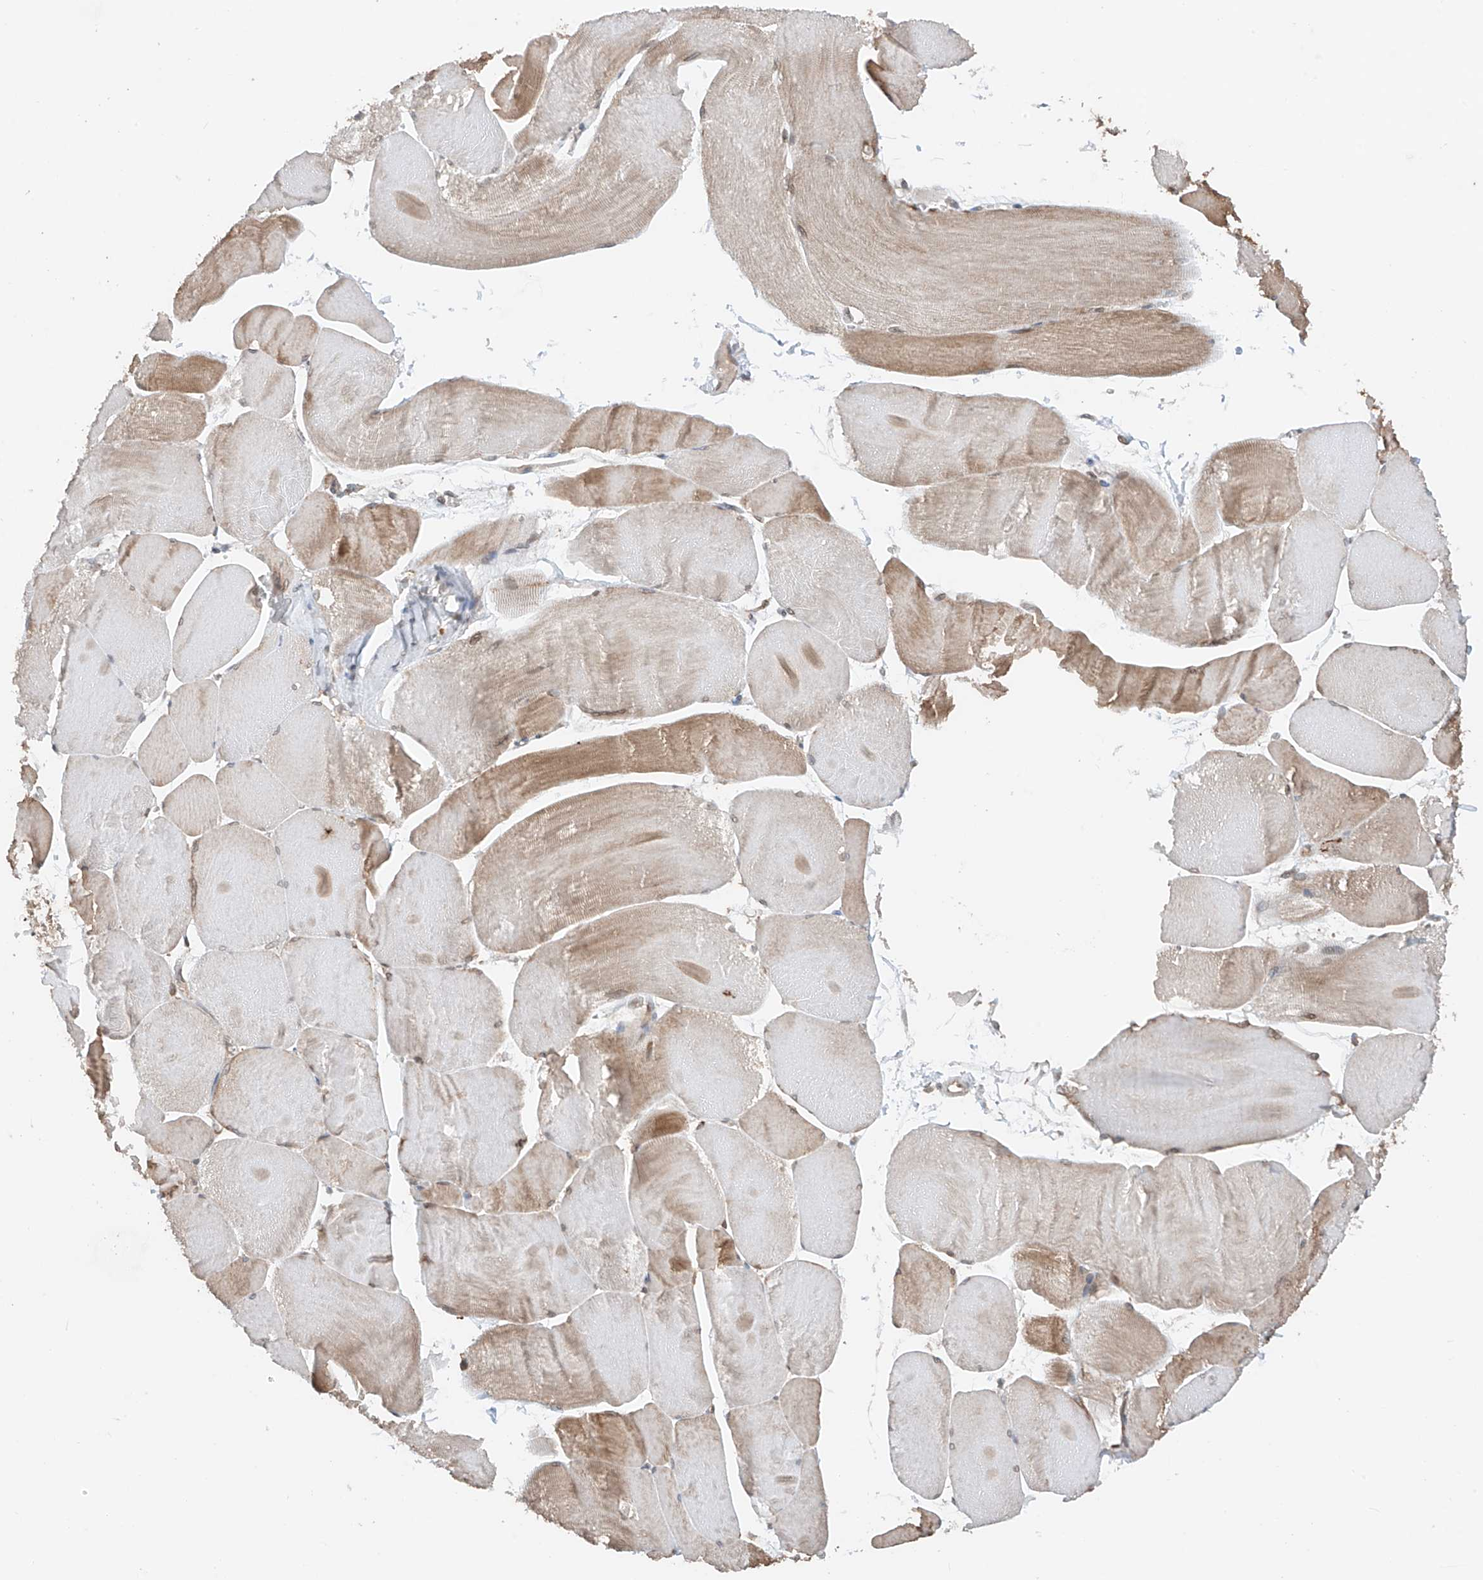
{"staining": {"intensity": "weak", "quantity": "25%-75%", "location": "cytoplasmic/membranous"}, "tissue": "skeletal muscle", "cell_type": "Myocytes", "image_type": "normal", "snomed": [{"axis": "morphology", "description": "Normal tissue, NOS"}, {"axis": "morphology", "description": "Basal cell carcinoma"}, {"axis": "topography", "description": "Skeletal muscle"}], "caption": "Immunohistochemical staining of benign skeletal muscle shows 25%-75% levels of weak cytoplasmic/membranous protein positivity in about 25%-75% of myocytes. (IHC, brightfield microscopy, high magnification).", "gene": "AHCTF1", "patient": {"sex": "female", "age": 64}}